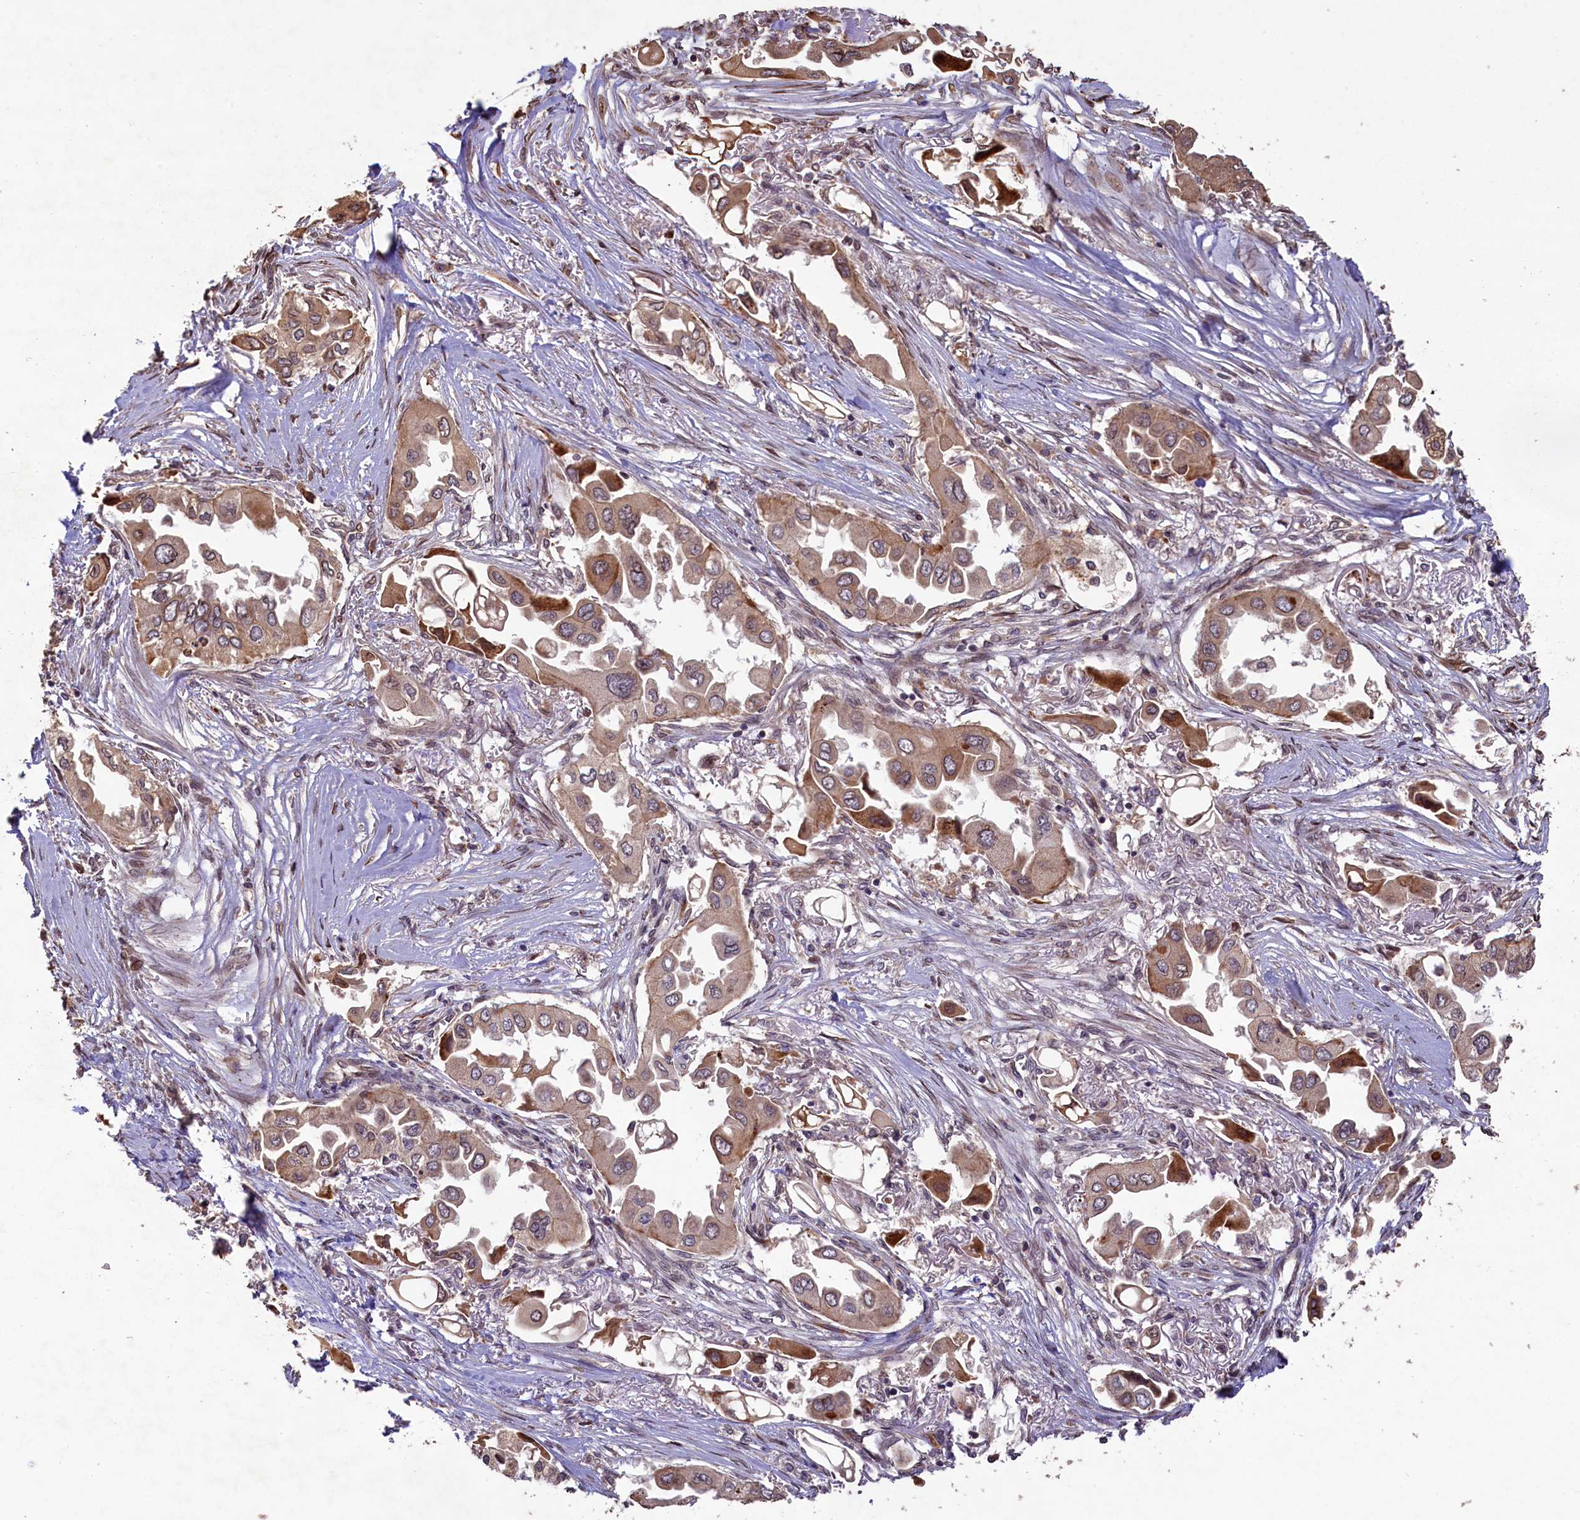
{"staining": {"intensity": "moderate", "quantity": ">75%", "location": "cytoplasmic/membranous,nuclear"}, "tissue": "lung cancer", "cell_type": "Tumor cells", "image_type": "cancer", "snomed": [{"axis": "morphology", "description": "Adenocarcinoma, NOS"}, {"axis": "topography", "description": "Lung"}], "caption": "The image demonstrates a brown stain indicating the presence of a protein in the cytoplasmic/membranous and nuclear of tumor cells in lung adenocarcinoma. Nuclei are stained in blue.", "gene": "SLC38A7", "patient": {"sex": "female", "age": 76}}